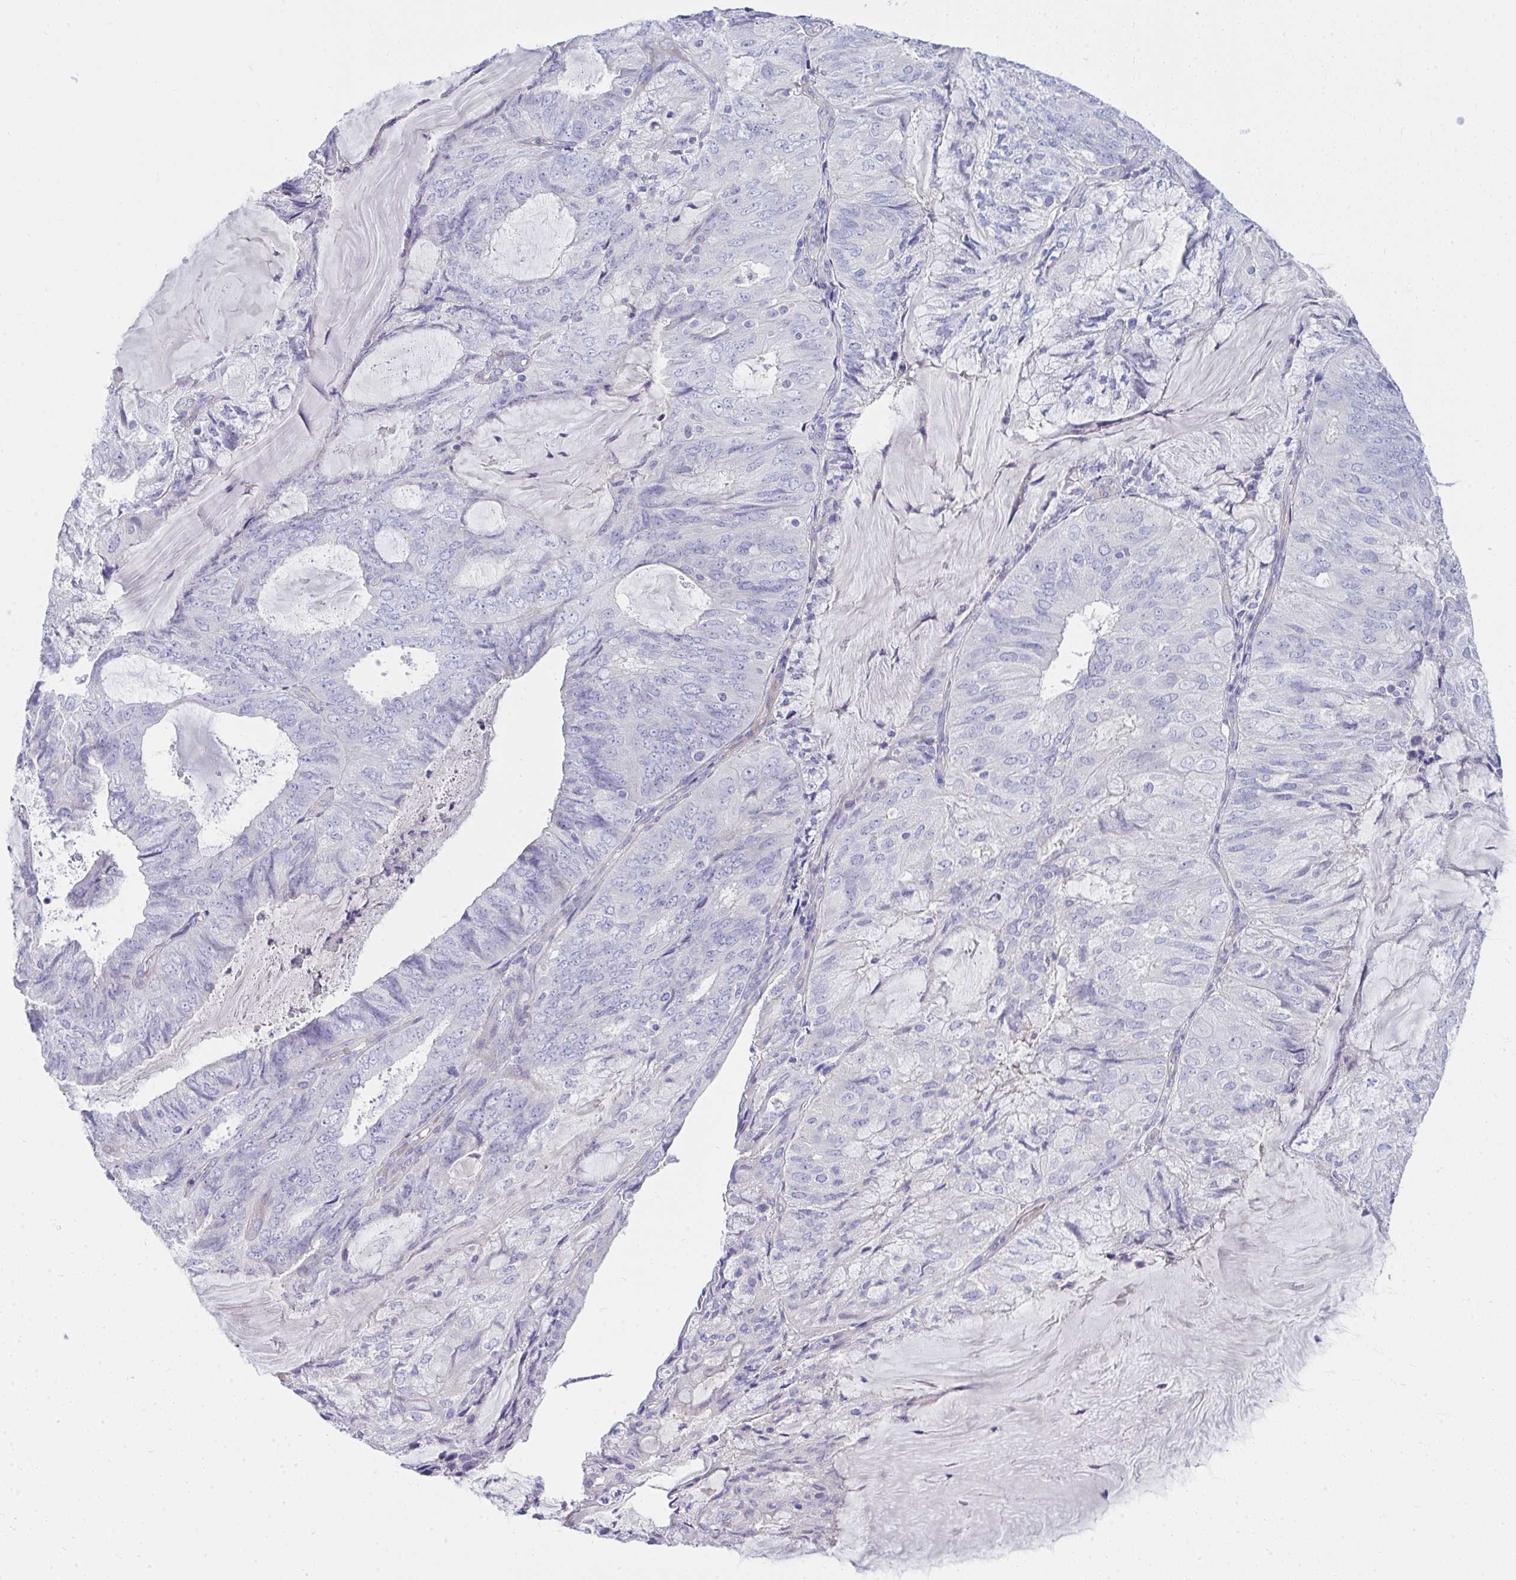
{"staining": {"intensity": "negative", "quantity": "none", "location": "none"}, "tissue": "endometrial cancer", "cell_type": "Tumor cells", "image_type": "cancer", "snomed": [{"axis": "morphology", "description": "Adenocarcinoma, NOS"}, {"axis": "topography", "description": "Endometrium"}], "caption": "Immunohistochemistry of adenocarcinoma (endometrial) demonstrates no positivity in tumor cells.", "gene": "LRRC36", "patient": {"sex": "female", "age": 81}}